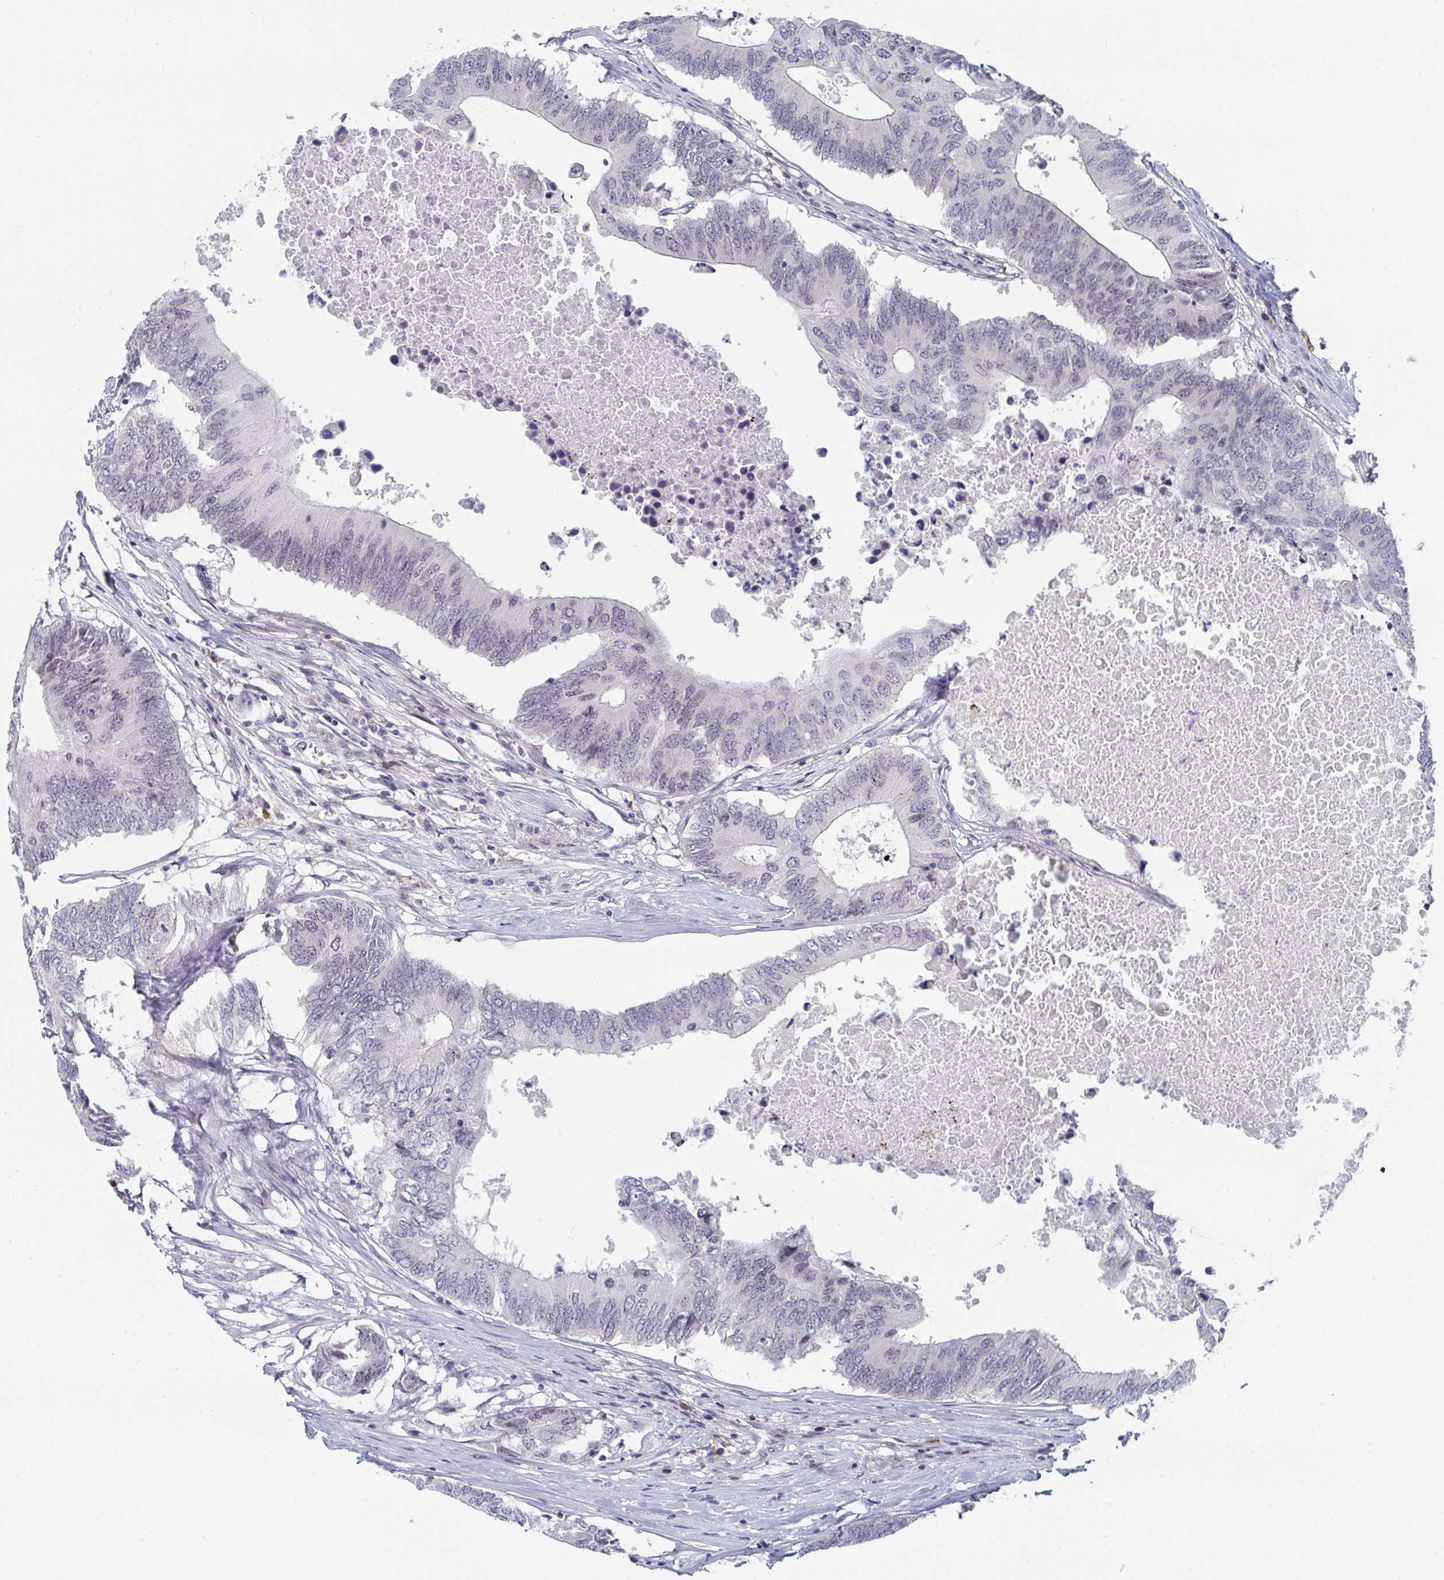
{"staining": {"intensity": "negative", "quantity": "none", "location": "none"}, "tissue": "colorectal cancer", "cell_type": "Tumor cells", "image_type": "cancer", "snomed": [{"axis": "morphology", "description": "Adenocarcinoma, NOS"}, {"axis": "topography", "description": "Colon"}], "caption": "An IHC micrograph of colorectal cancer is shown. There is no staining in tumor cells of colorectal cancer.", "gene": "CENPT", "patient": {"sex": "male", "age": 71}}